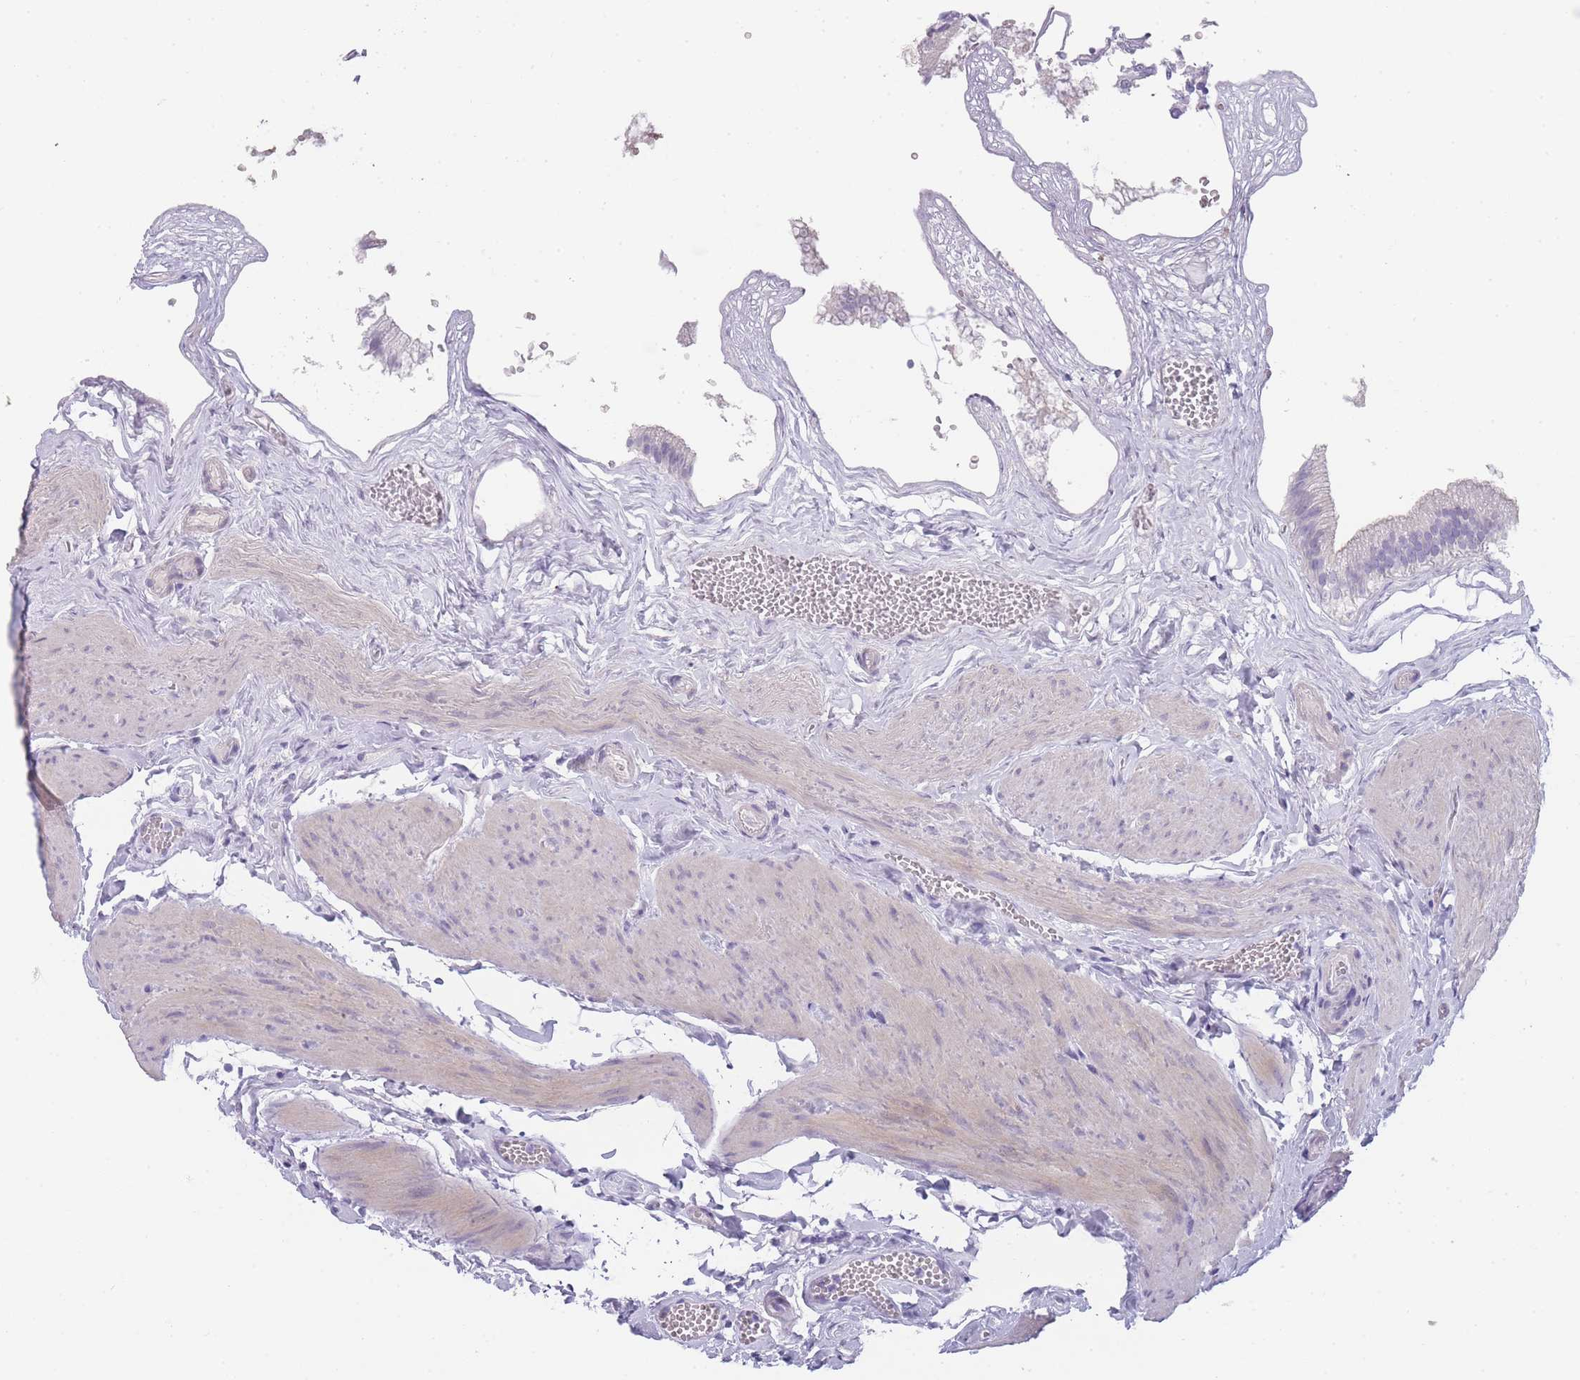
{"staining": {"intensity": "negative", "quantity": "none", "location": "none"}, "tissue": "gallbladder", "cell_type": "Glandular cells", "image_type": "normal", "snomed": [{"axis": "morphology", "description": "Normal tissue, NOS"}, {"axis": "topography", "description": "Gallbladder"}], "caption": "Gallbladder was stained to show a protein in brown. There is no significant expression in glandular cells. (DAB (3,3'-diaminobenzidine) immunohistochemistry (IHC) visualized using brightfield microscopy, high magnification).", "gene": "TCP11X1", "patient": {"sex": "female", "age": 54}}